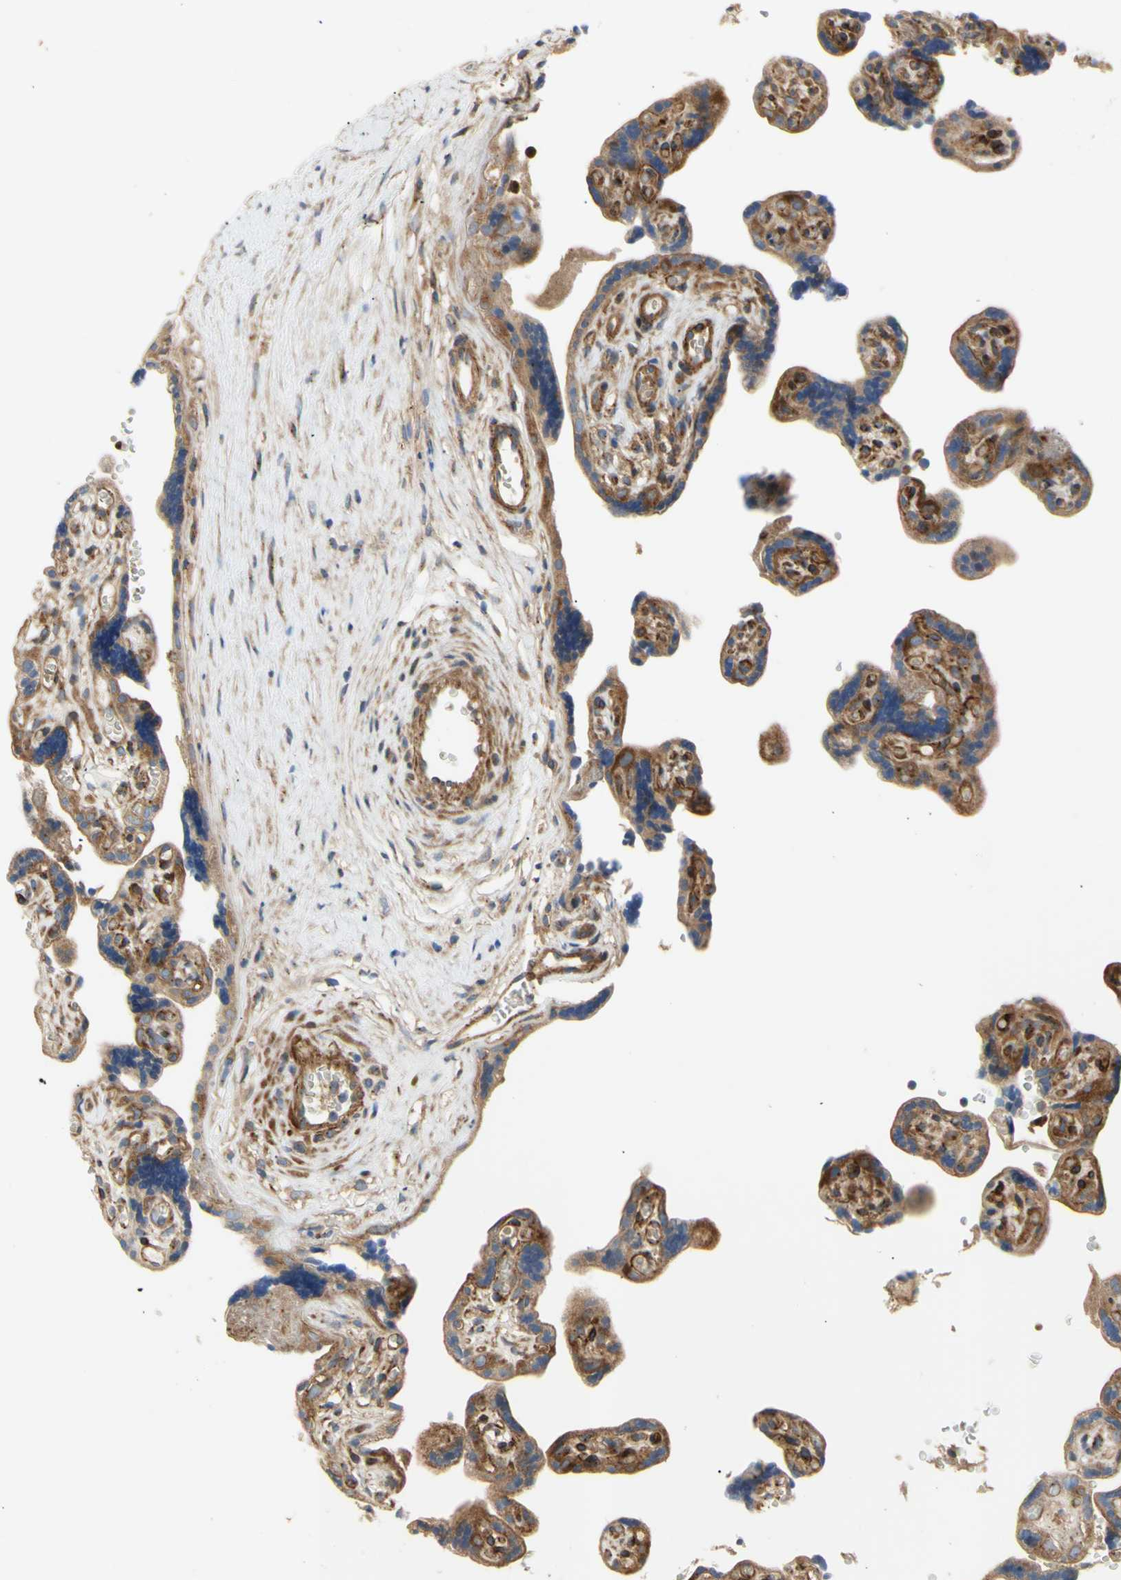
{"staining": {"intensity": "strong", "quantity": ">75%", "location": "cytoplasmic/membranous"}, "tissue": "placenta", "cell_type": "Trophoblastic cells", "image_type": "normal", "snomed": [{"axis": "morphology", "description": "Normal tissue, NOS"}, {"axis": "topography", "description": "Placenta"}], "caption": "Immunohistochemistry (IHC) of benign human placenta reveals high levels of strong cytoplasmic/membranous expression in about >75% of trophoblastic cells.", "gene": "TUBG2", "patient": {"sex": "female", "age": 30}}